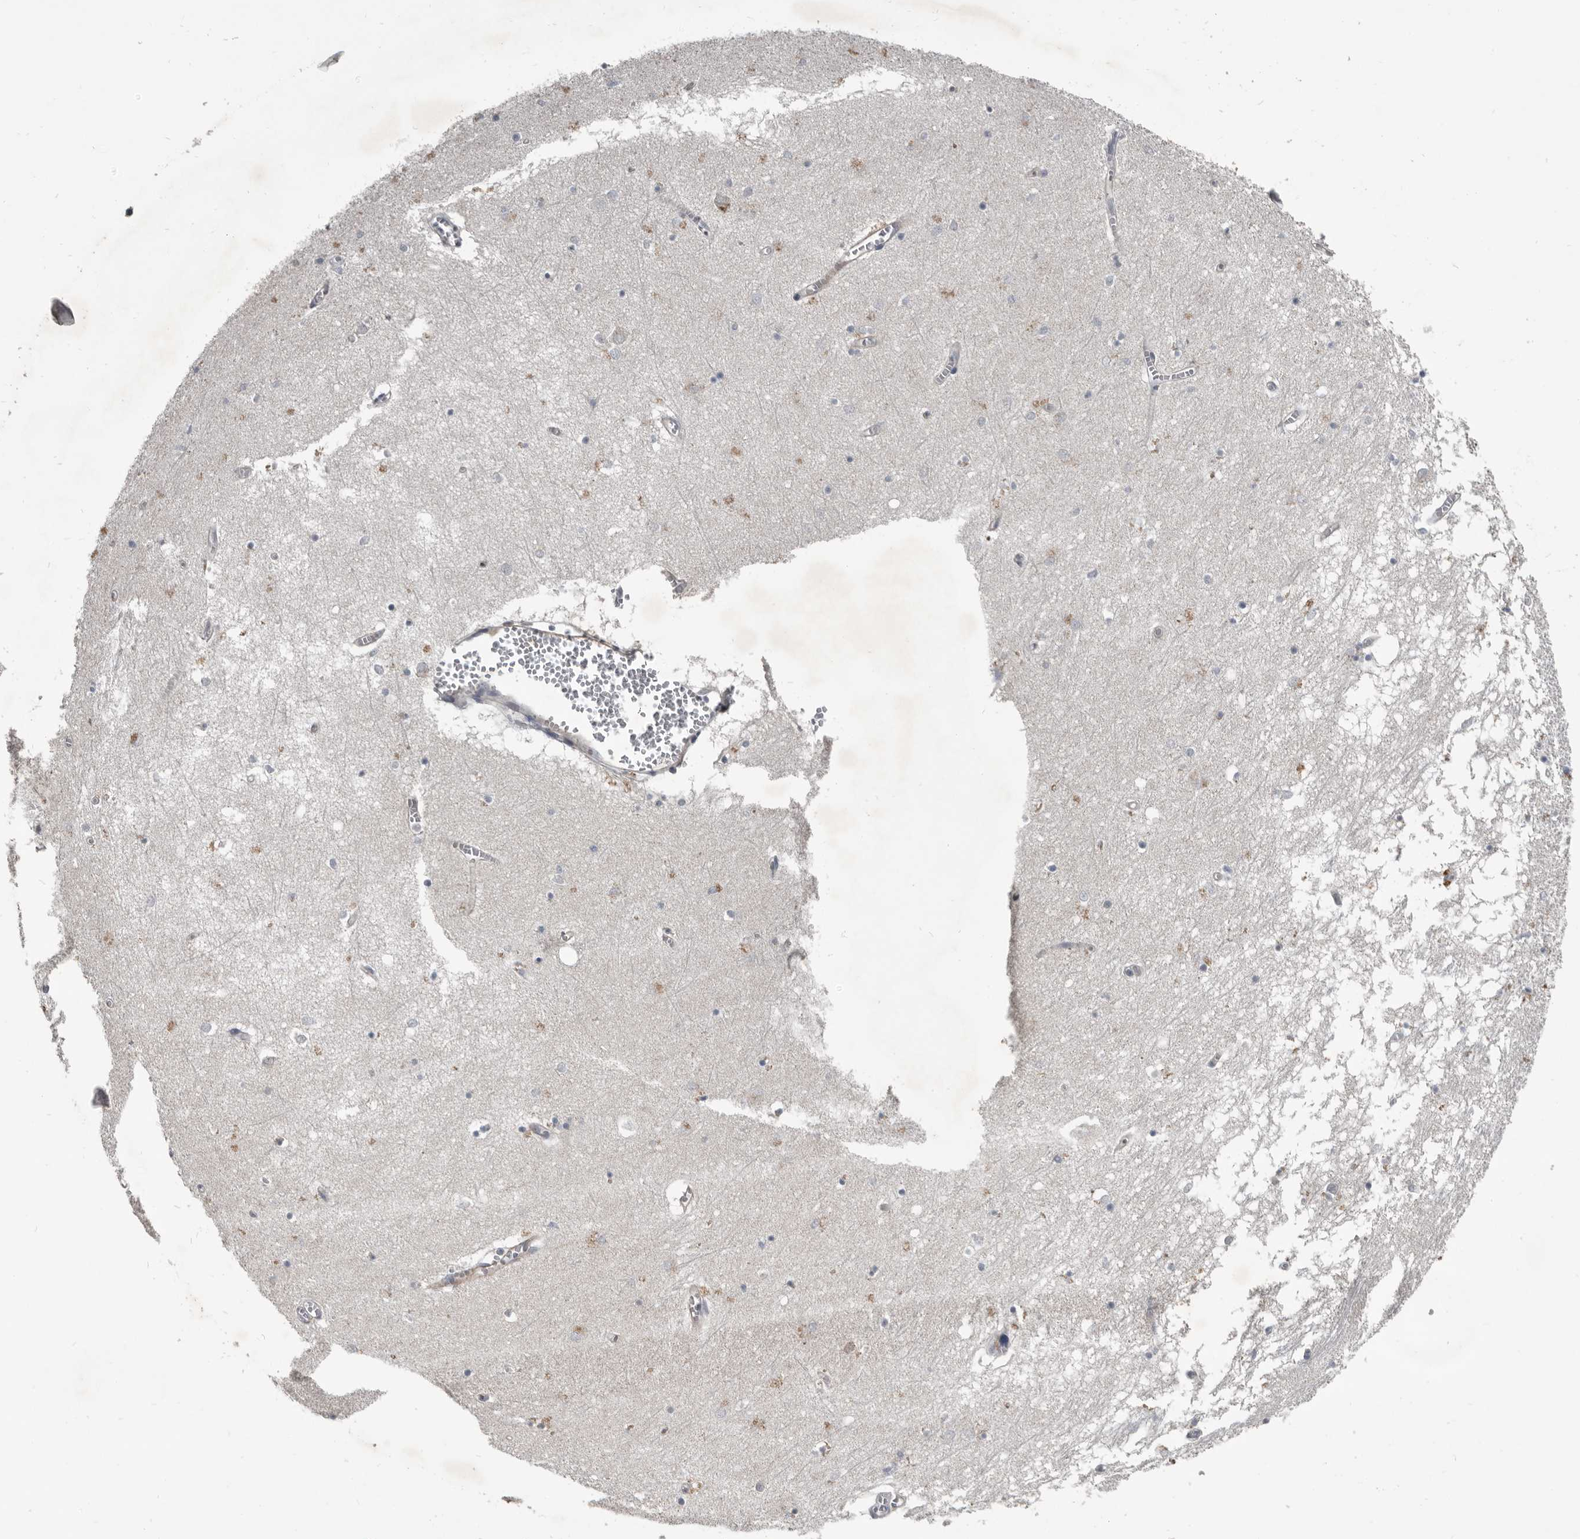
{"staining": {"intensity": "negative", "quantity": "none", "location": "none"}, "tissue": "hippocampus", "cell_type": "Glial cells", "image_type": "normal", "snomed": [{"axis": "morphology", "description": "Normal tissue, NOS"}, {"axis": "topography", "description": "Hippocampus"}], "caption": "Immunohistochemistry (IHC) micrograph of unremarkable hippocampus stained for a protein (brown), which exhibits no staining in glial cells.", "gene": "C1orf216", "patient": {"sex": "male", "age": 70}}